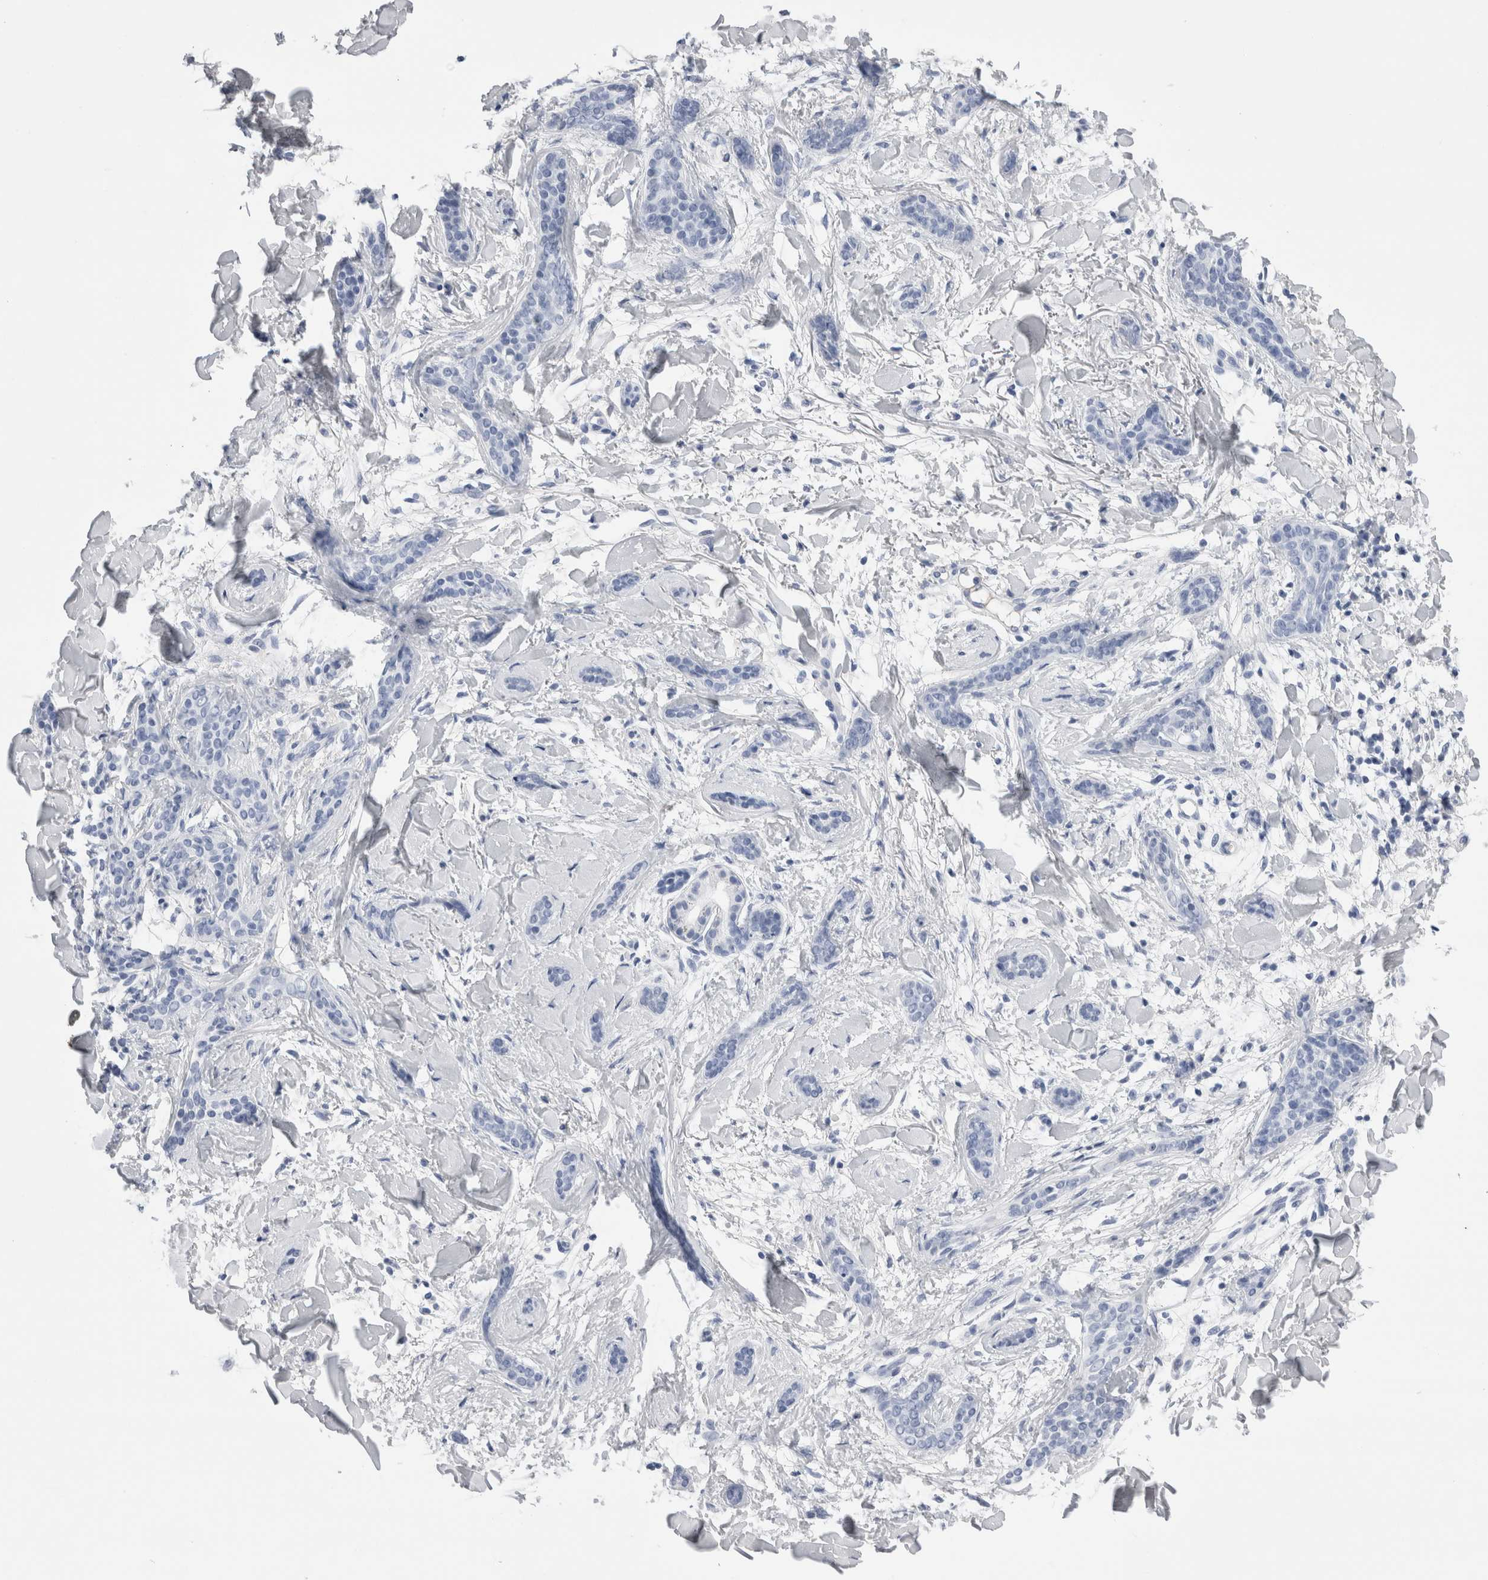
{"staining": {"intensity": "negative", "quantity": "none", "location": "none"}, "tissue": "skin cancer", "cell_type": "Tumor cells", "image_type": "cancer", "snomed": [{"axis": "morphology", "description": "Basal cell carcinoma"}, {"axis": "morphology", "description": "Adnexal tumor, benign"}, {"axis": "topography", "description": "Skin"}], "caption": "An immunohistochemistry photomicrograph of skin cancer is shown. There is no staining in tumor cells of skin cancer. The staining is performed using DAB brown chromogen with nuclei counter-stained in using hematoxylin.", "gene": "S100A12", "patient": {"sex": "female", "age": 42}}